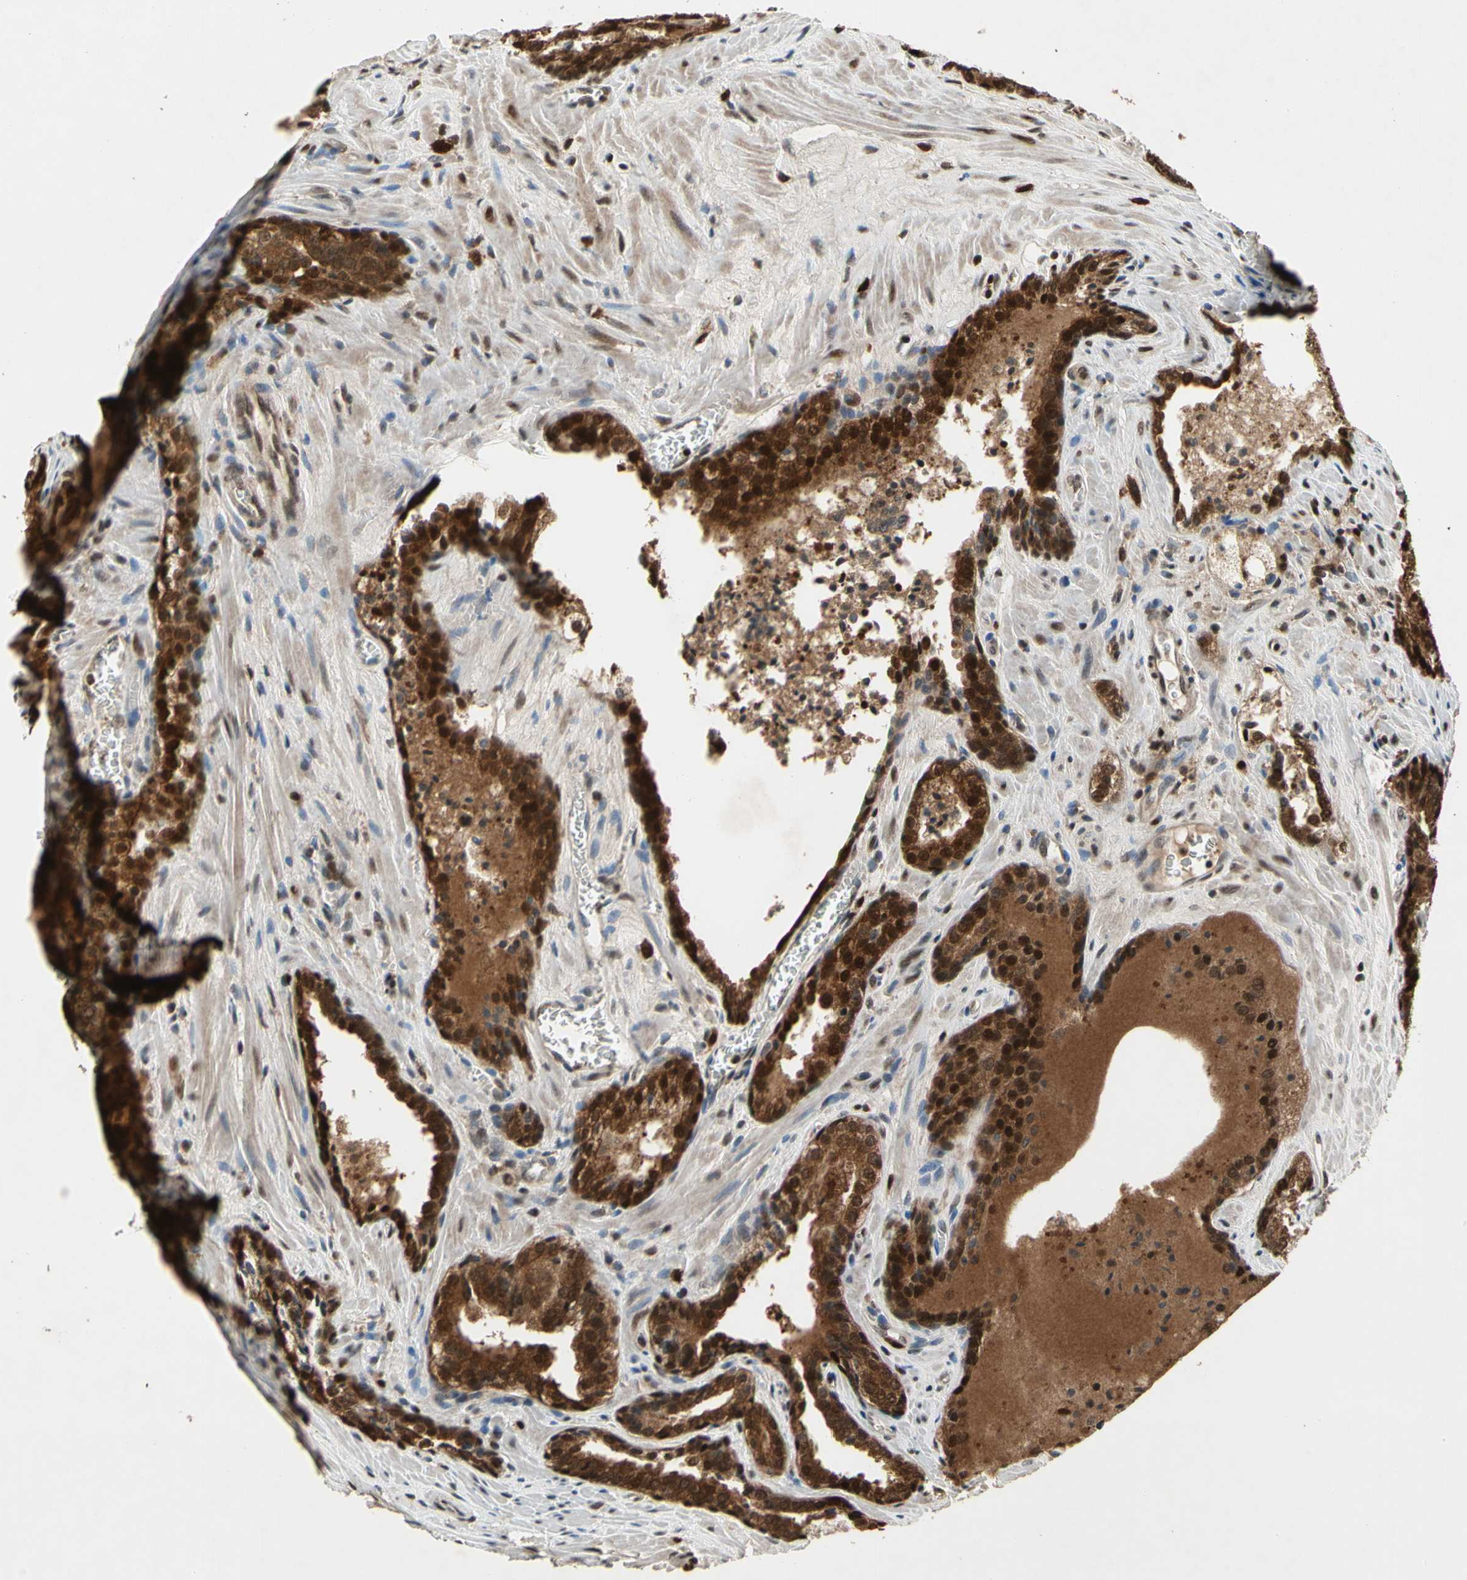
{"staining": {"intensity": "moderate", "quantity": ">75%", "location": "cytoplasmic/membranous,nuclear"}, "tissue": "prostate cancer", "cell_type": "Tumor cells", "image_type": "cancer", "snomed": [{"axis": "morphology", "description": "Adenocarcinoma, Low grade"}, {"axis": "topography", "description": "Prostate"}], "caption": "A photomicrograph showing moderate cytoplasmic/membranous and nuclear staining in about >75% of tumor cells in low-grade adenocarcinoma (prostate), as visualized by brown immunohistochemical staining.", "gene": "GSR", "patient": {"sex": "male", "age": 60}}